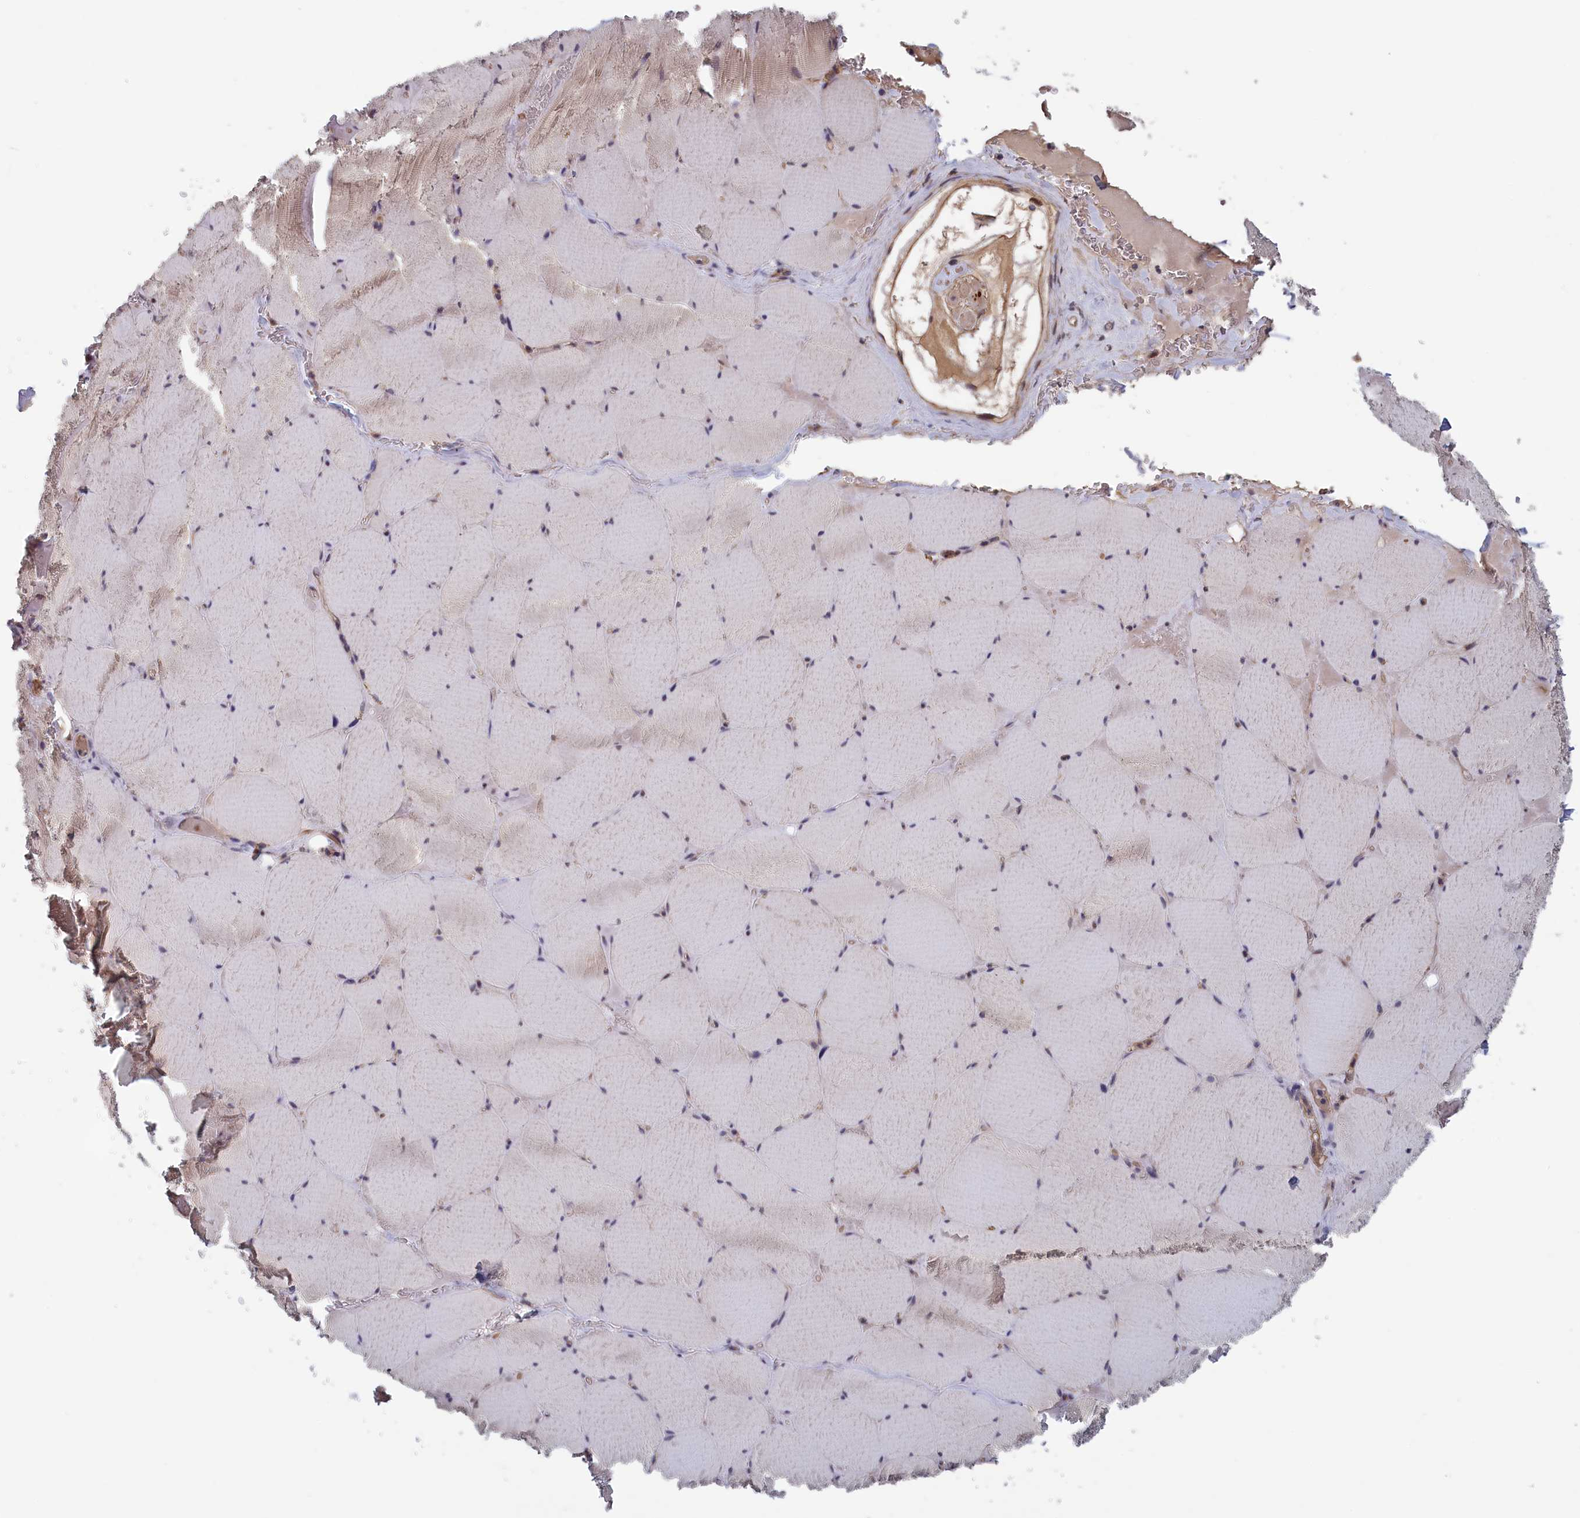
{"staining": {"intensity": "weak", "quantity": "25%-75%", "location": "cytoplasmic/membranous"}, "tissue": "skeletal muscle", "cell_type": "Myocytes", "image_type": "normal", "snomed": [{"axis": "morphology", "description": "Normal tissue, NOS"}, {"axis": "topography", "description": "Skeletal muscle"}, {"axis": "topography", "description": "Head-Neck"}], "caption": "Immunohistochemistry (IHC) image of benign skeletal muscle: skeletal muscle stained using immunohistochemistry demonstrates low levels of weak protein expression localized specifically in the cytoplasmic/membranous of myocytes, appearing as a cytoplasmic/membranous brown color.", "gene": "PLP2", "patient": {"sex": "male", "age": 66}}